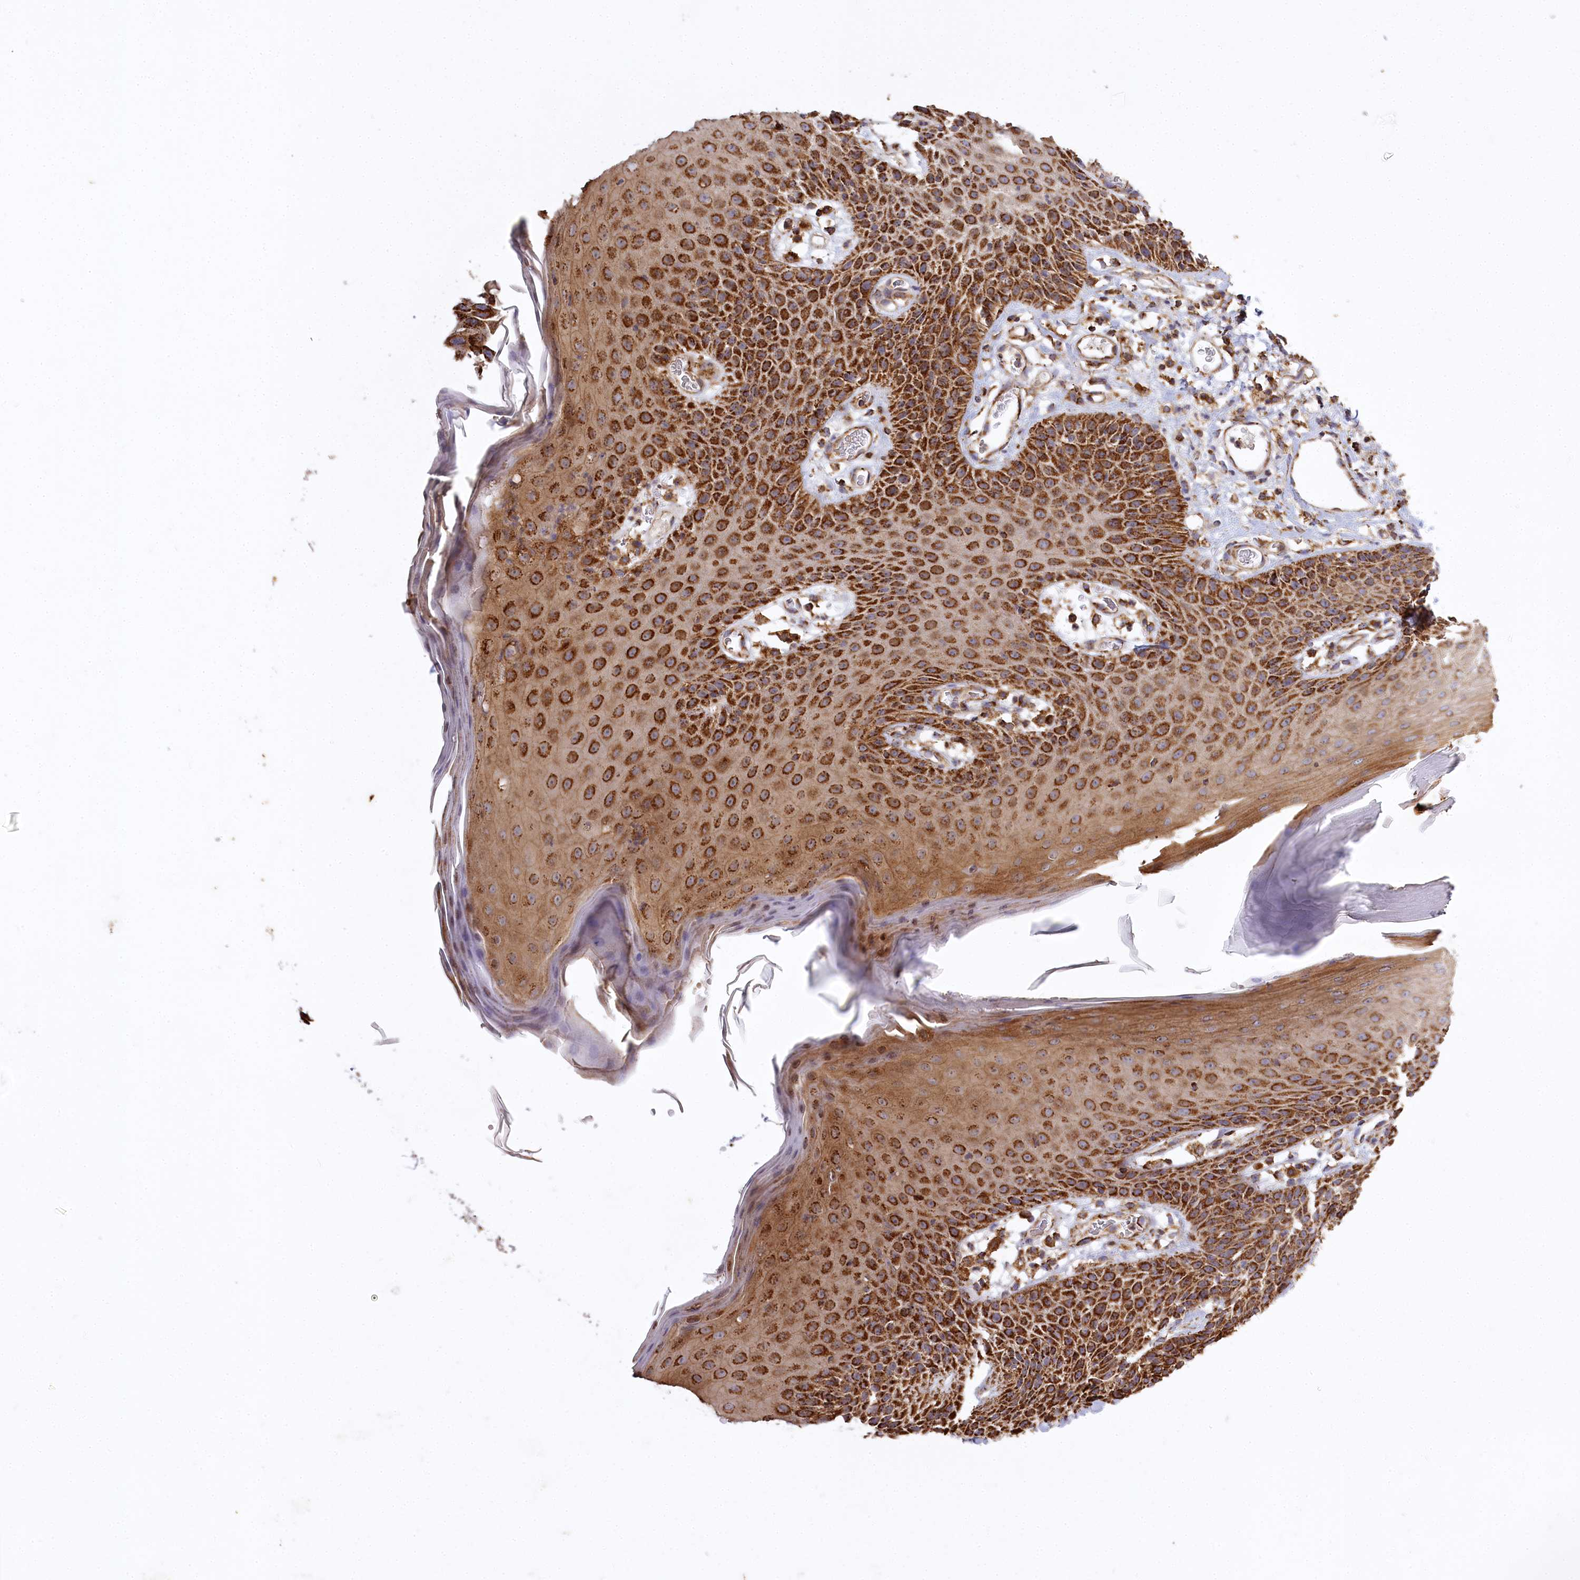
{"staining": {"intensity": "strong", "quantity": ">75%", "location": "cytoplasmic/membranous"}, "tissue": "skin", "cell_type": "Epidermal cells", "image_type": "normal", "snomed": [{"axis": "morphology", "description": "Normal tissue, NOS"}, {"axis": "topography", "description": "Vulva"}], "caption": "The histopathology image demonstrates staining of benign skin, revealing strong cytoplasmic/membranous protein staining (brown color) within epidermal cells.", "gene": "CARD19", "patient": {"sex": "female", "age": 68}}